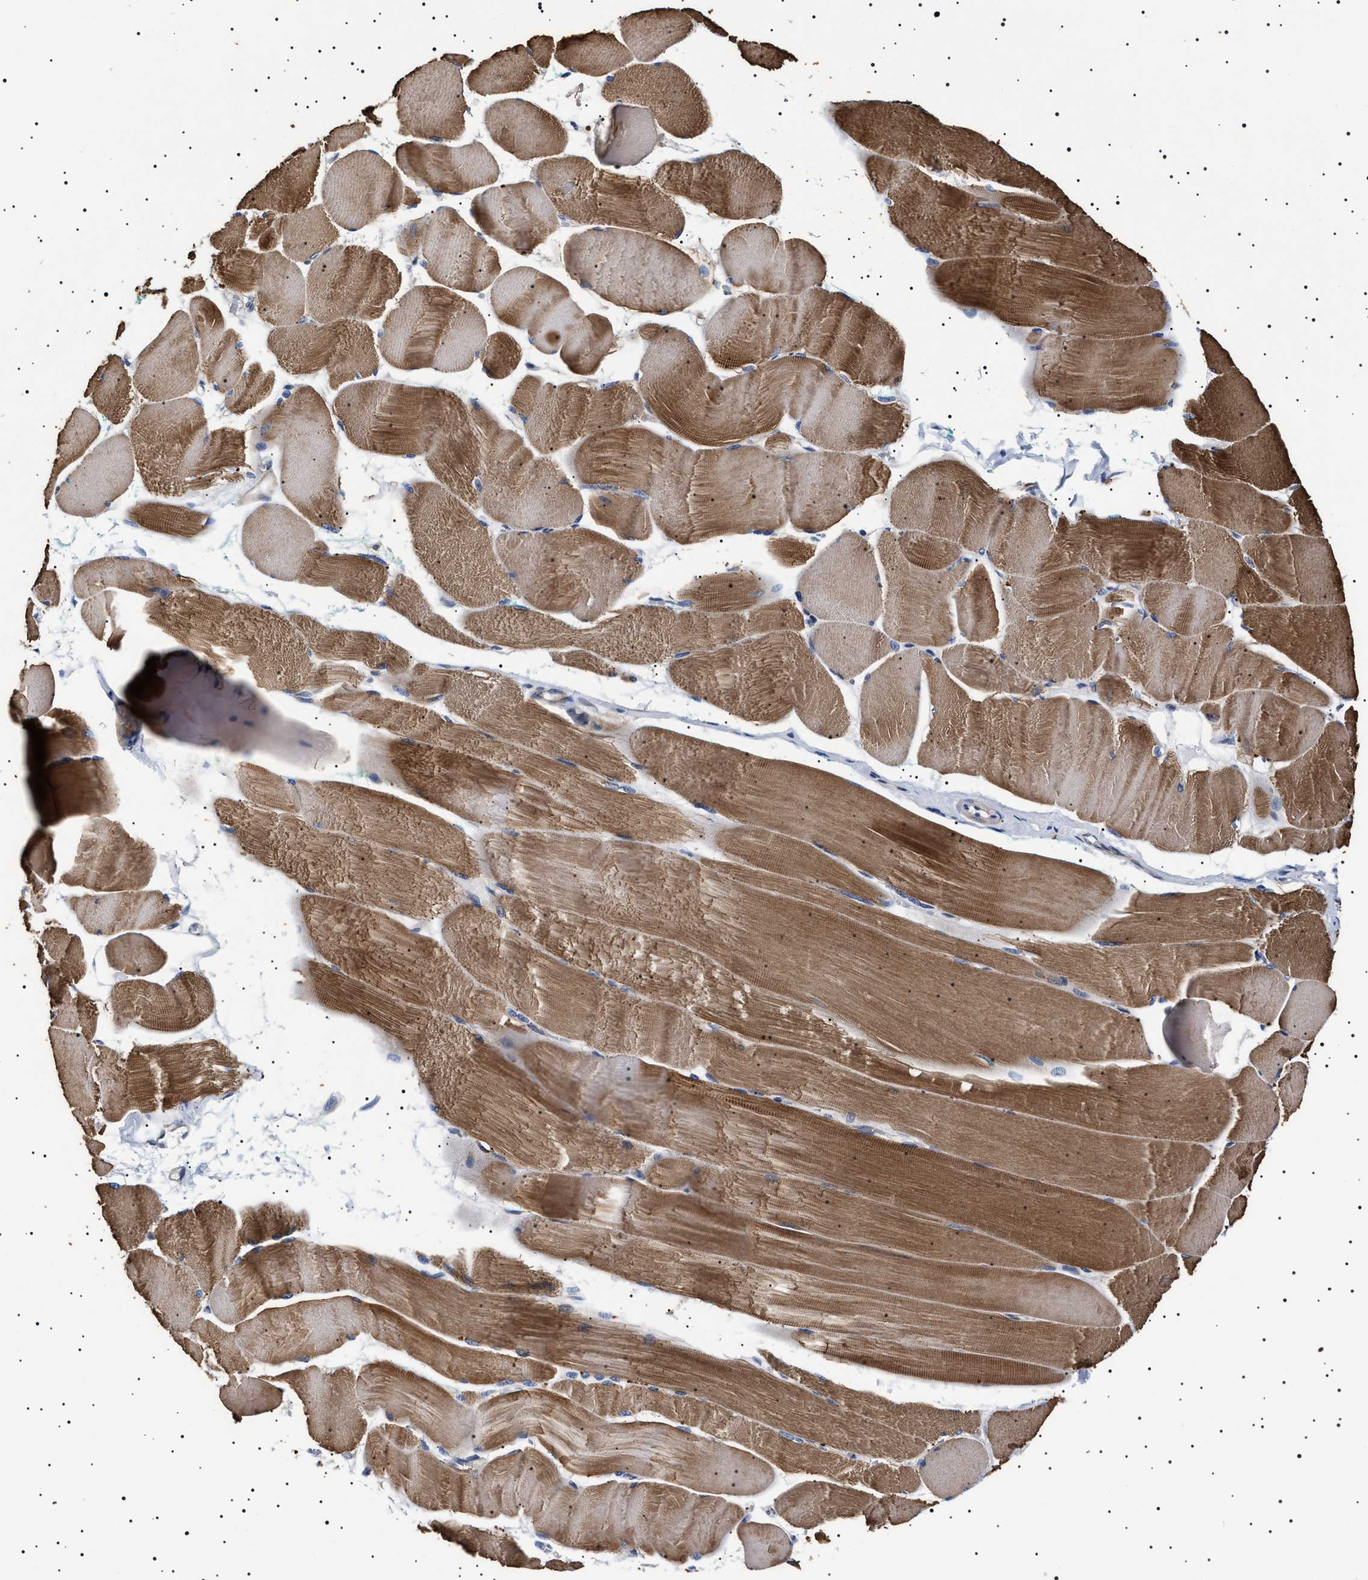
{"staining": {"intensity": "moderate", "quantity": ">75%", "location": "cytoplasmic/membranous"}, "tissue": "skeletal muscle", "cell_type": "Myocytes", "image_type": "normal", "snomed": [{"axis": "morphology", "description": "Normal tissue, NOS"}, {"axis": "morphology", "description": "Squamous cell carcinoma, NOS"}, {"axis": "topography", "description": "Skeletal muscle"}], "caption": "An immunohistochemistry (IHC) photomicrograph of benign tissue is shown. Protein staining in brown highlights moderate cytoplasmic/membranous positivity in skeletal muscle within myocytes.", "gene": "SLC4A7", "patient": {"sex": "male", "age": 51}}